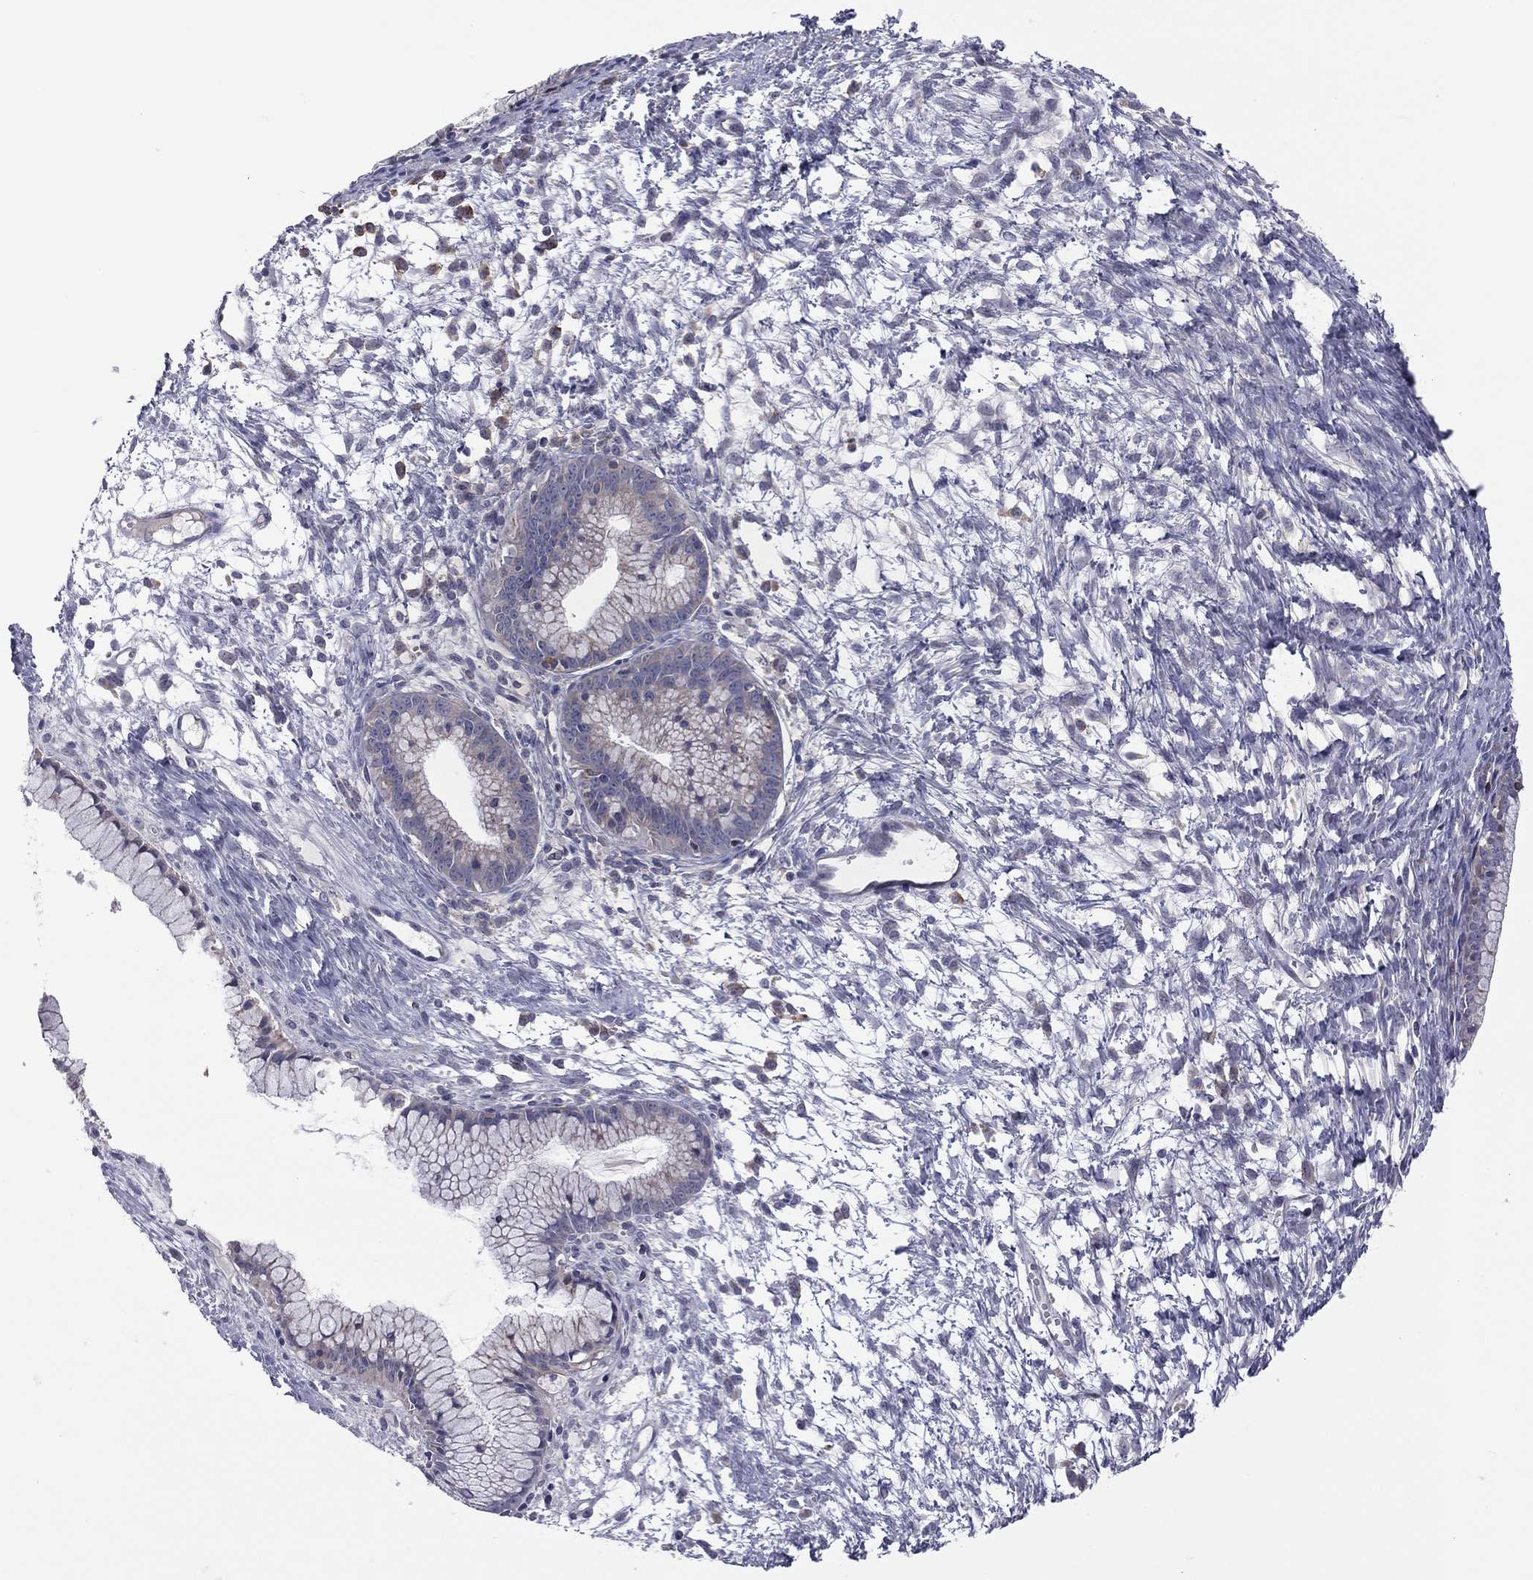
{"staining": {"intensity": "negative", "quantity": "none", "location": "none"}, "tissue": "ovarian cancer", "cell_type": "Tumor cells", "image_type": "cancer", "snomed": [{"axis": "morphology", "description": "Cystadenocarcinoma, mucinous, NOS"}, {"axis": "topography", "description": "Ovary"}], "caption": "Tumor cells show no significant protein expression in ovarian mucinous cystadenocarcinoma.", "gene": "STARD3", "patient": {"sex": "female", "age": 41}}